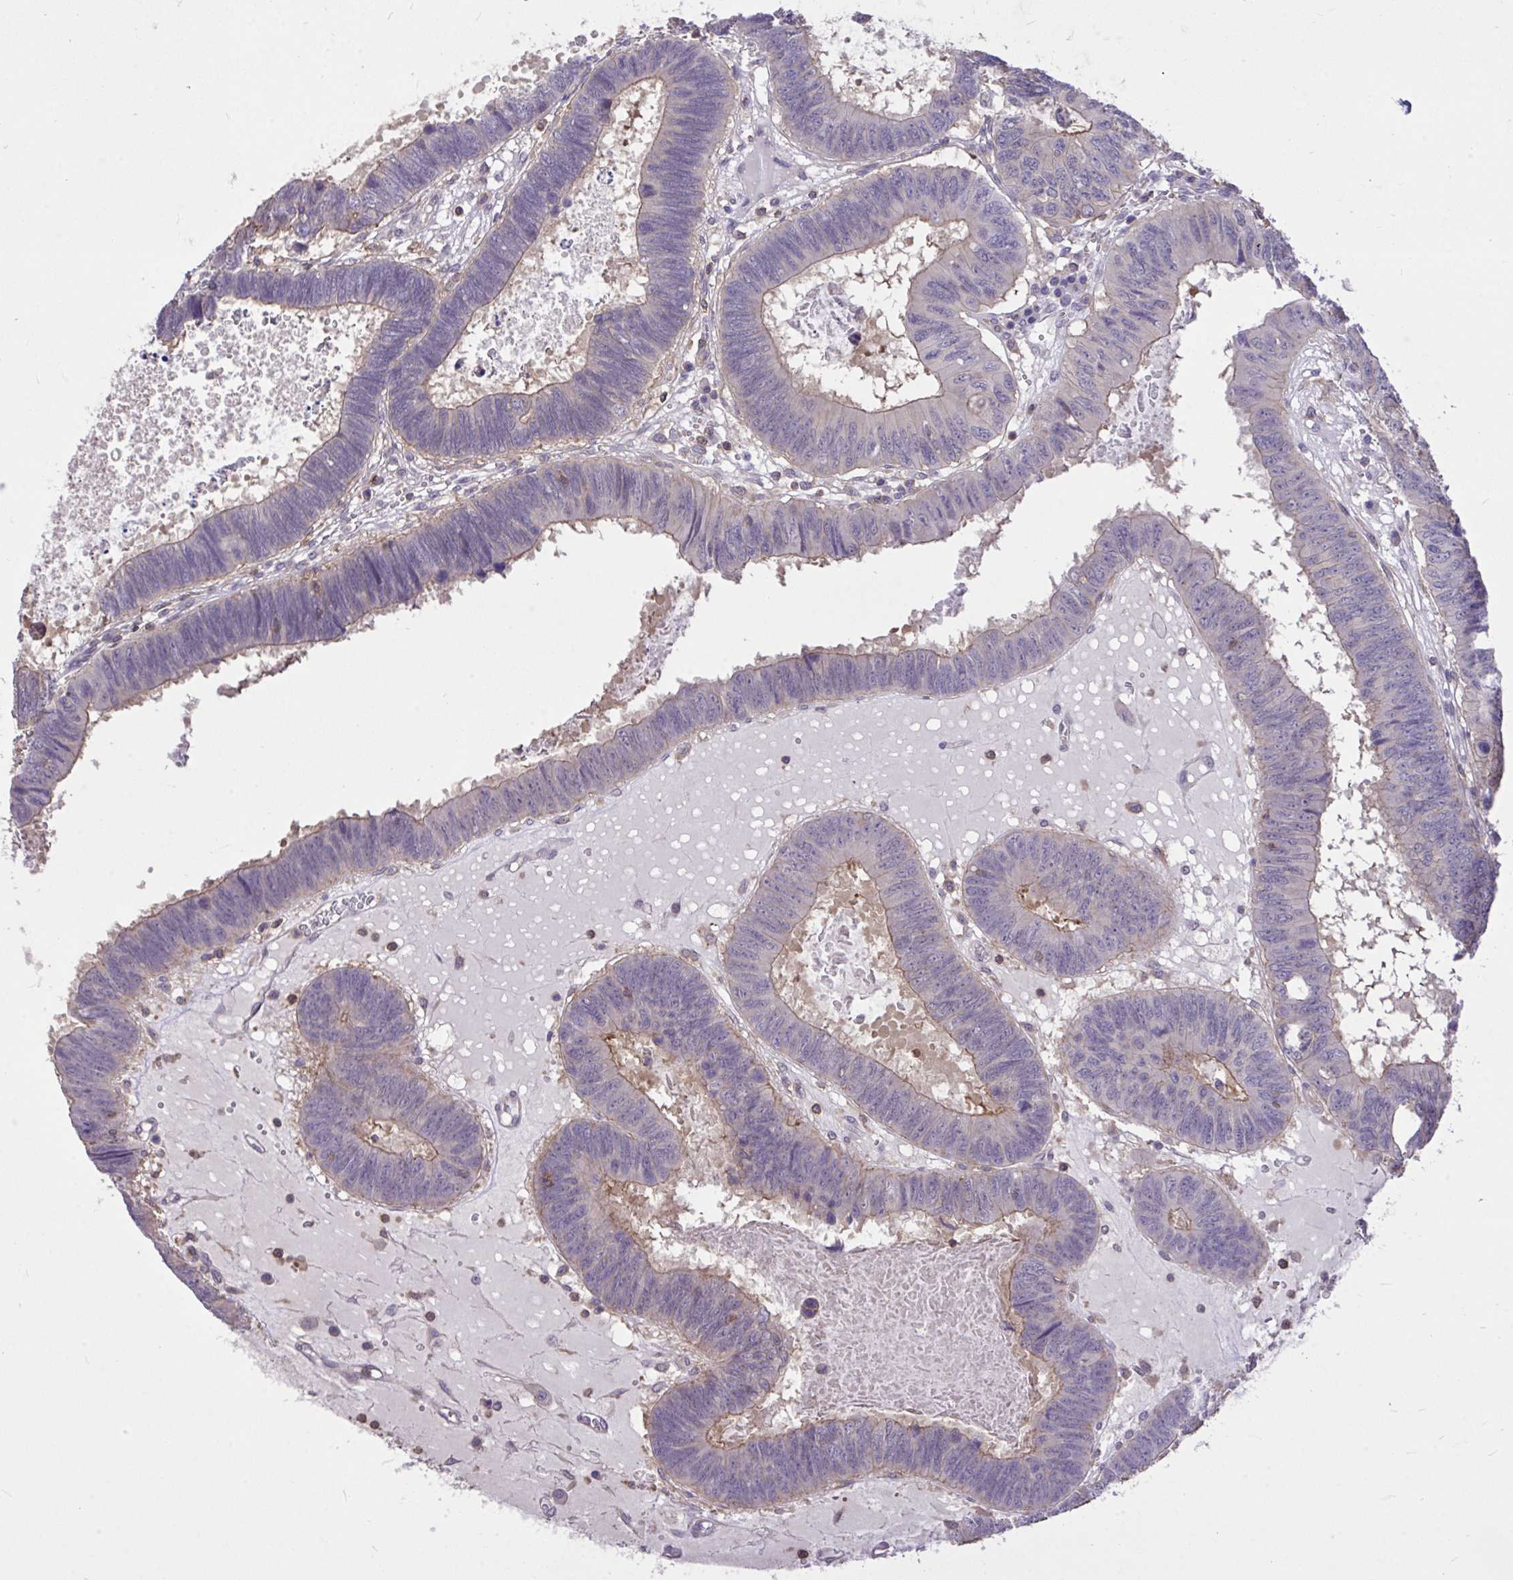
{"staining": {"intensity": "weak", "quantity": "25%-75%", "location": "cytoplasmic/membranous"}, "tissue": "colorectal cancer", "cell_type": "Tumor cells", "image_type": "cancer", "snomed": [{"axis": "morphology", "description": "Adenocarcinoma, NOS"}, {"axis": "topography", "description": "Colon"}], "caption": "Protein analysis of colorectal cancer tissue reveals weak cytoplasmic/membranous staining in about 25%-75% of tumor cells.", "gene": "IGFL2", "patient": {"sex": "male", "age": 62}}